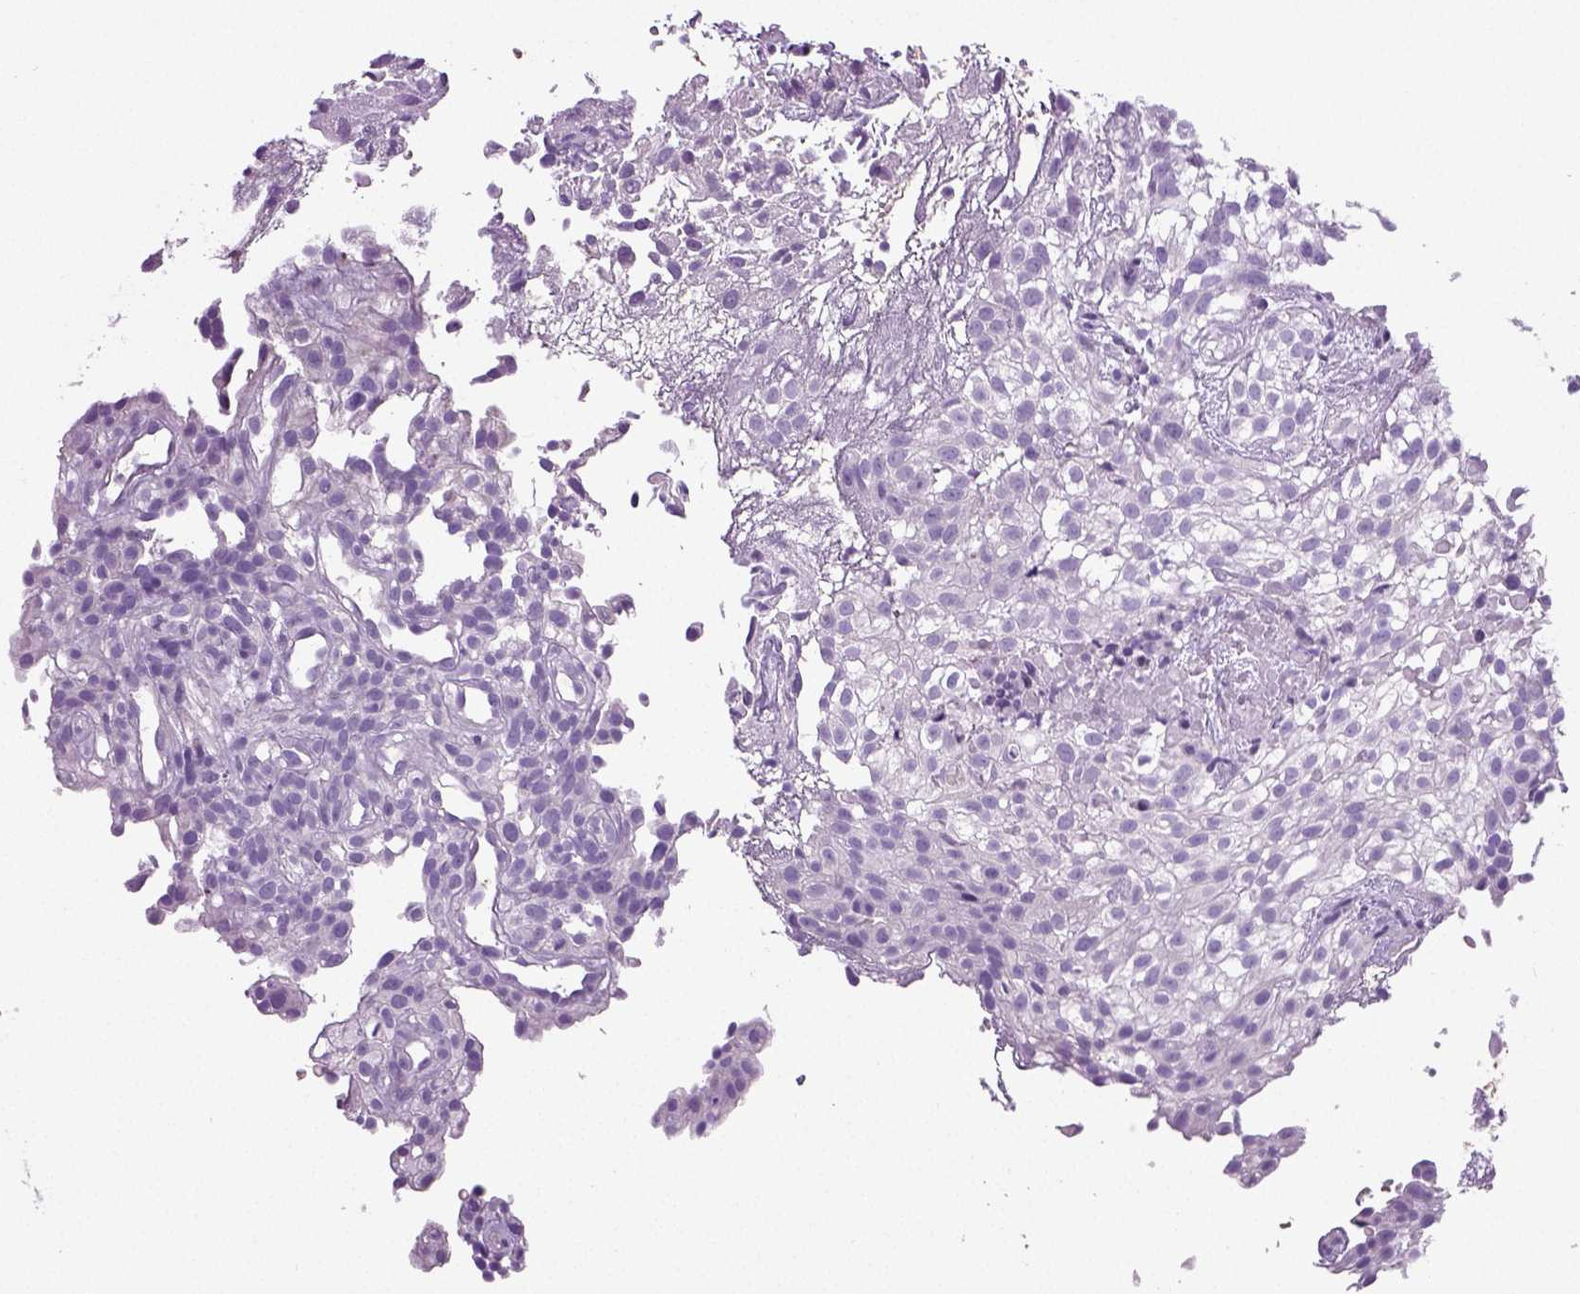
{"staining": {"intensity": "negative", "quantity": "none", "location": "none"}, "tissue": "urothelial cancer", "cell_type": "Tumor cells", "image_type": "cancer", "snomed": [{"axis": "morphology", "description": "Urothelial carcinoma, High grade"}, {"axis": "topography", "description": "Urinary bladder"}], "caption": "Immunohistochemical staining of urothelial cancer demonstrates no significant expression in tumor cells.", "gene": "NECAB2", "patient": {"sex": "male", "age": 56}}